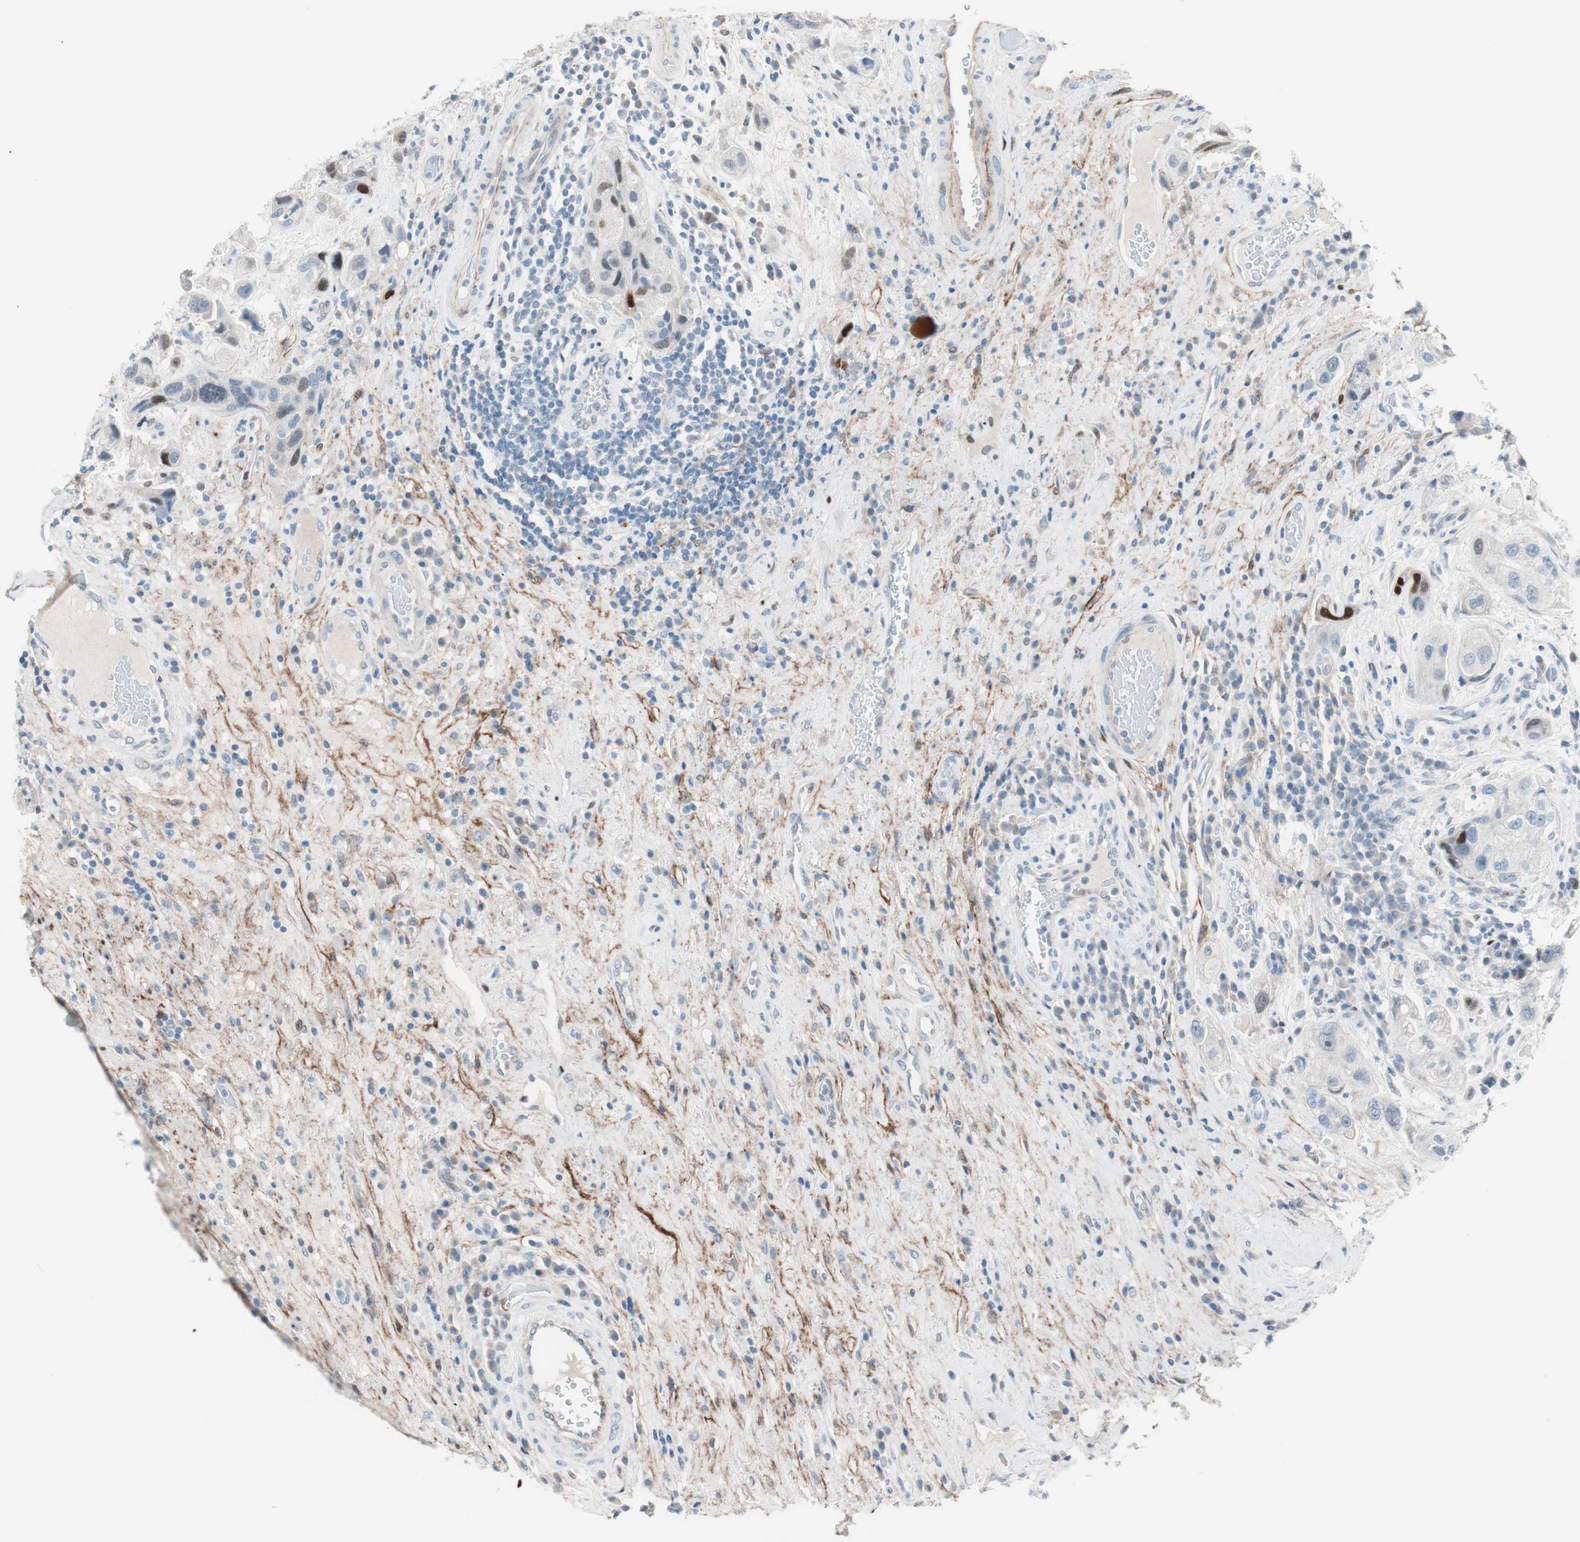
{"staining": {"intensity": "weak", "quantity": "<25%", "location": "nuclear"}, "tissue": "urothelial cancer", "cell_type": "Tumor cells", "image_type": "cancer", "snomed": [{"axis": "morphology", "description": "Urothelial carcinoma, High grade"}, {"axis": "topography", "description": "Urinary bladder"}], "caption": "A high-resolution micrograph shows IHC staining of high-grade urothelial carcinoma, which reveals no significant positivity in tumor cells.", "gene": "FOSL1", "patient": {"sex": "female", "age": 64}}